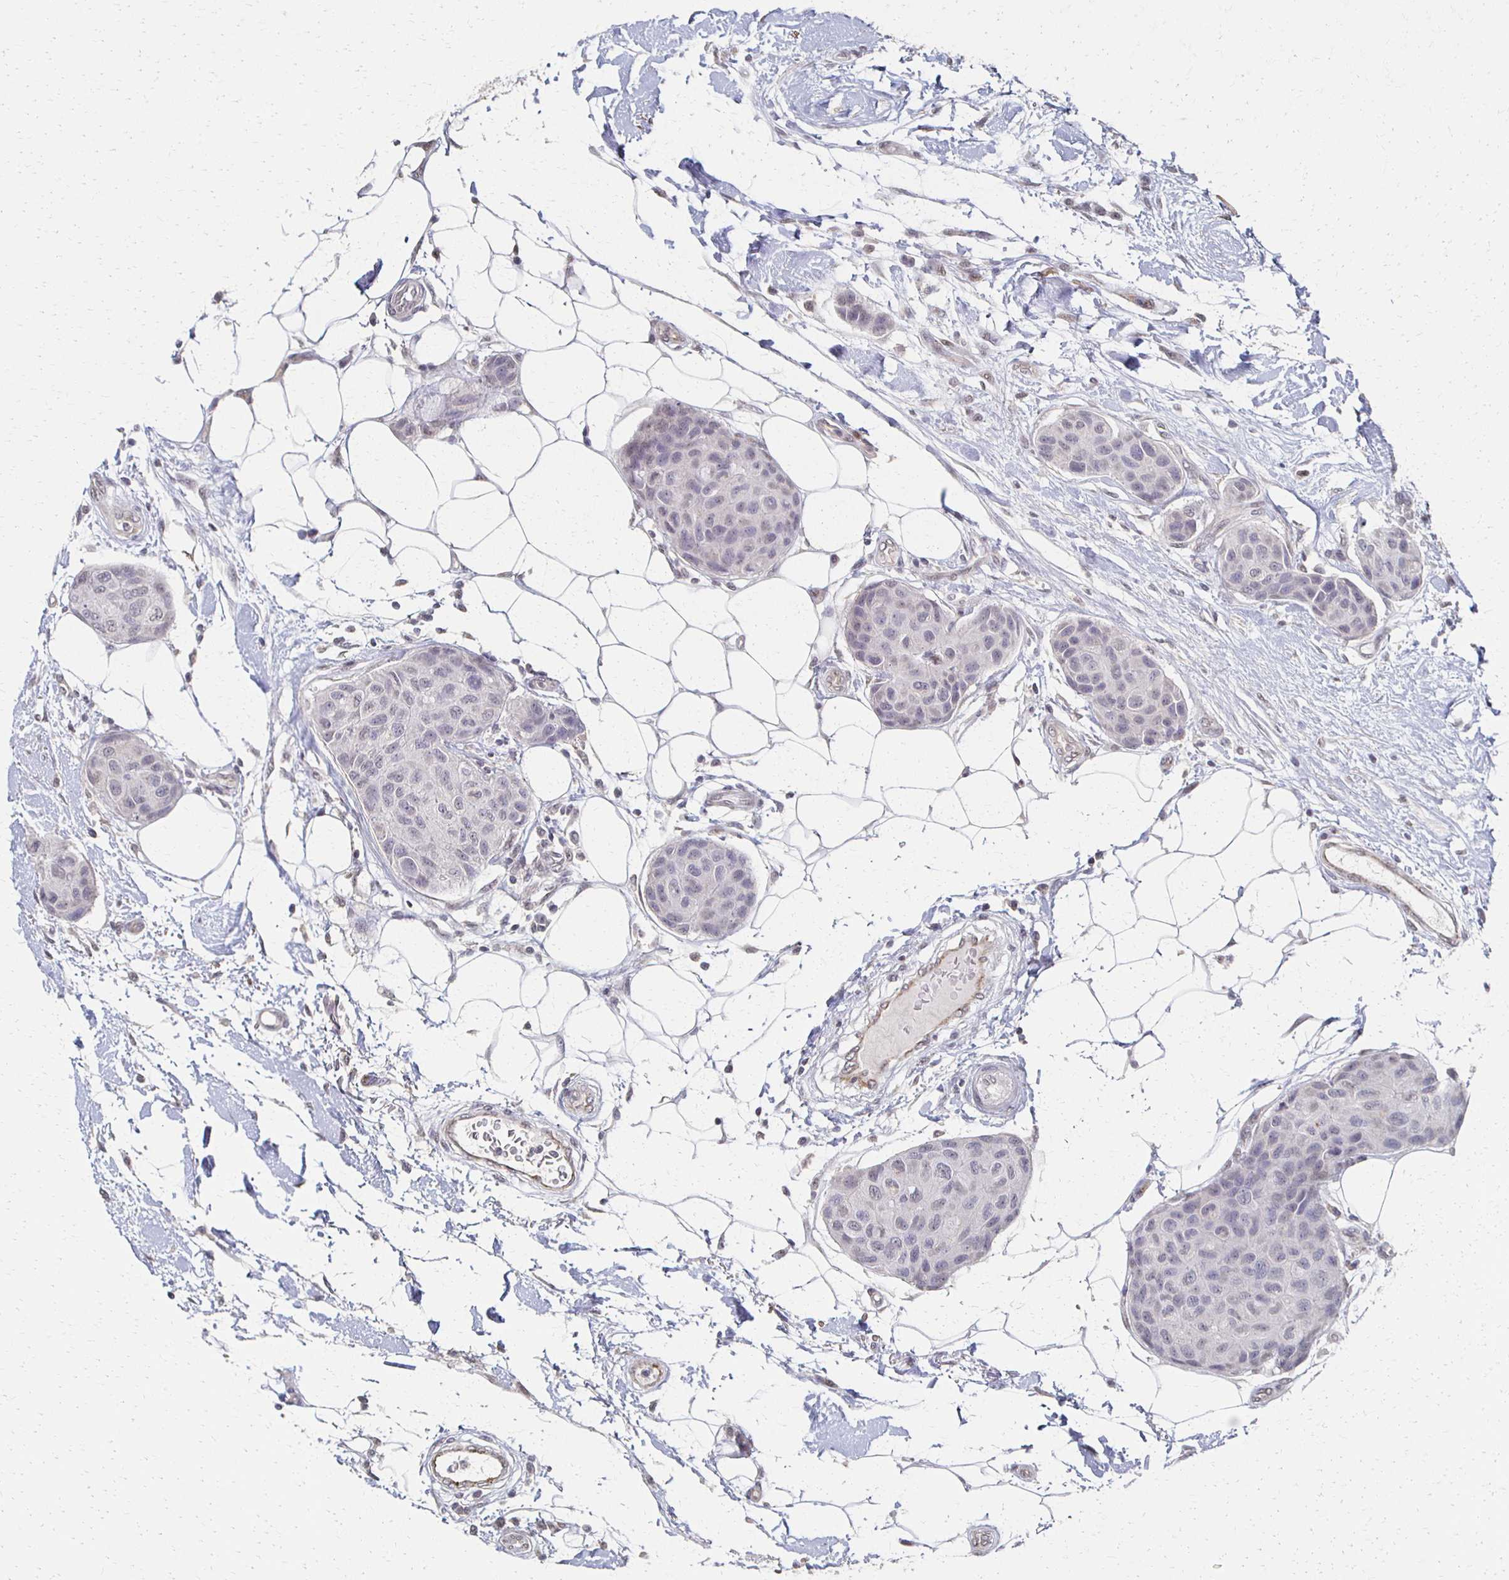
{"staining": {"intensity": "weak", "quantity": "<25%", "location": "cytoplasmic/membranous"}, "tissue": "breast cancer", "cell_type": "Tumor cells", "image_type": "cancer", "snomed": [{"axis": "morphology", "description": "Duct carcinoma"}, {"axis": "topography", "description": "Breast"}, {"axis": "topography", "description": "Lymph node"}], "caption": "The immunohistochemistry (IHC) histopathology image has no significant expression in tumor cells of infiltrating ductal carcinoma (breast) tissue.", "gene": "DAB1", "patient": {"sex": "female", "age": 80}}